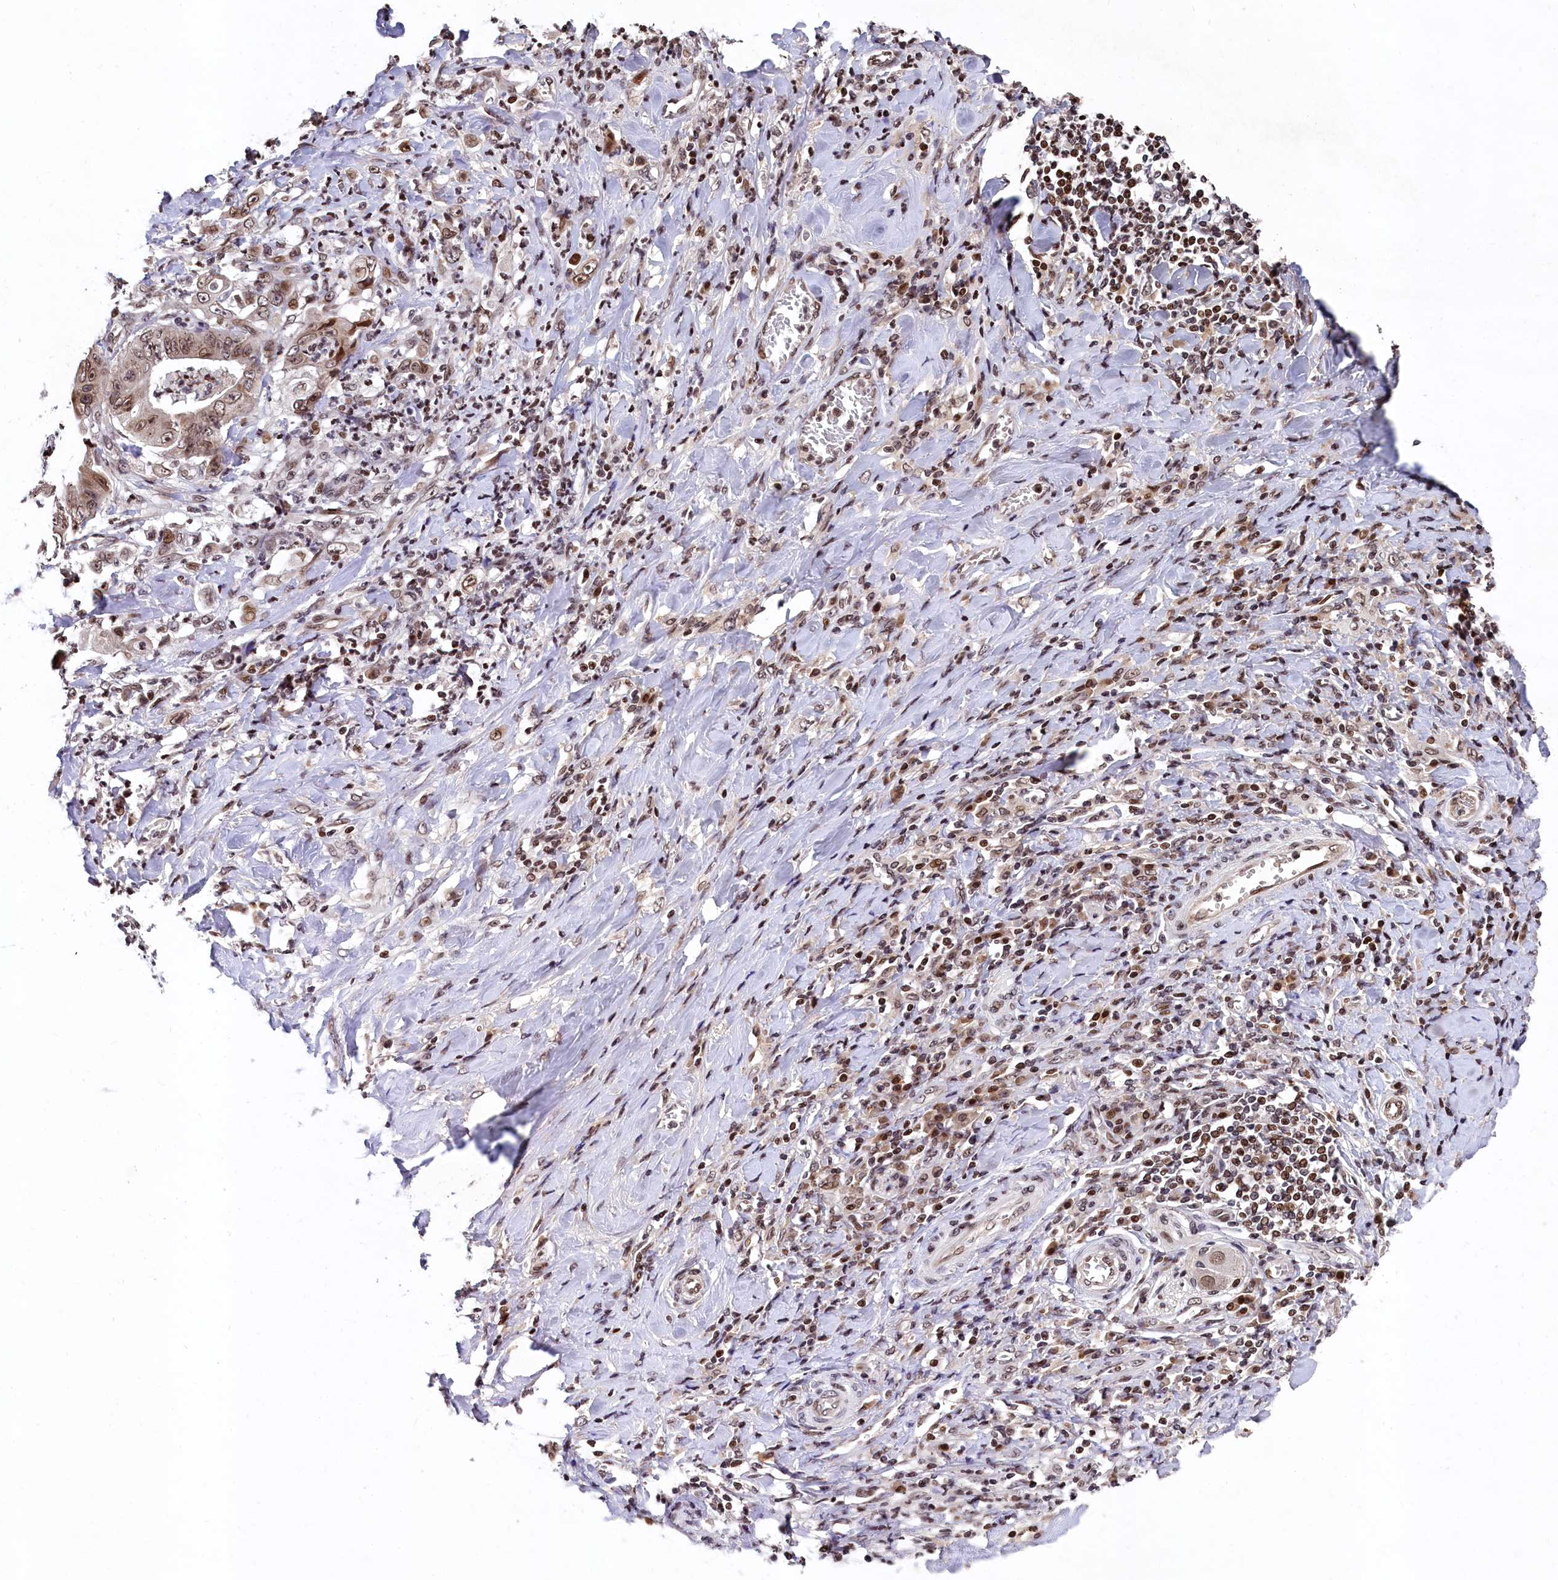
{"staining": {"intensity": "moderate", "quantity": ">75%", "location": "nuclear"}, "tissue": "stomach cancer", "cell_type": "Tumor cells", "image_type": "cancer", "snomed": [{"axis": "morphology", "description": "Adenocarcinoma, NOS"}, {"axis": "topography", "description": "Stomach"}], "caption": "Stomach adenocarcinoma stained with a protein marker exhibits moderate staining in tumor cells.", "gene": "FAM217B", "patient": {"sex": "female", "age": 73}}